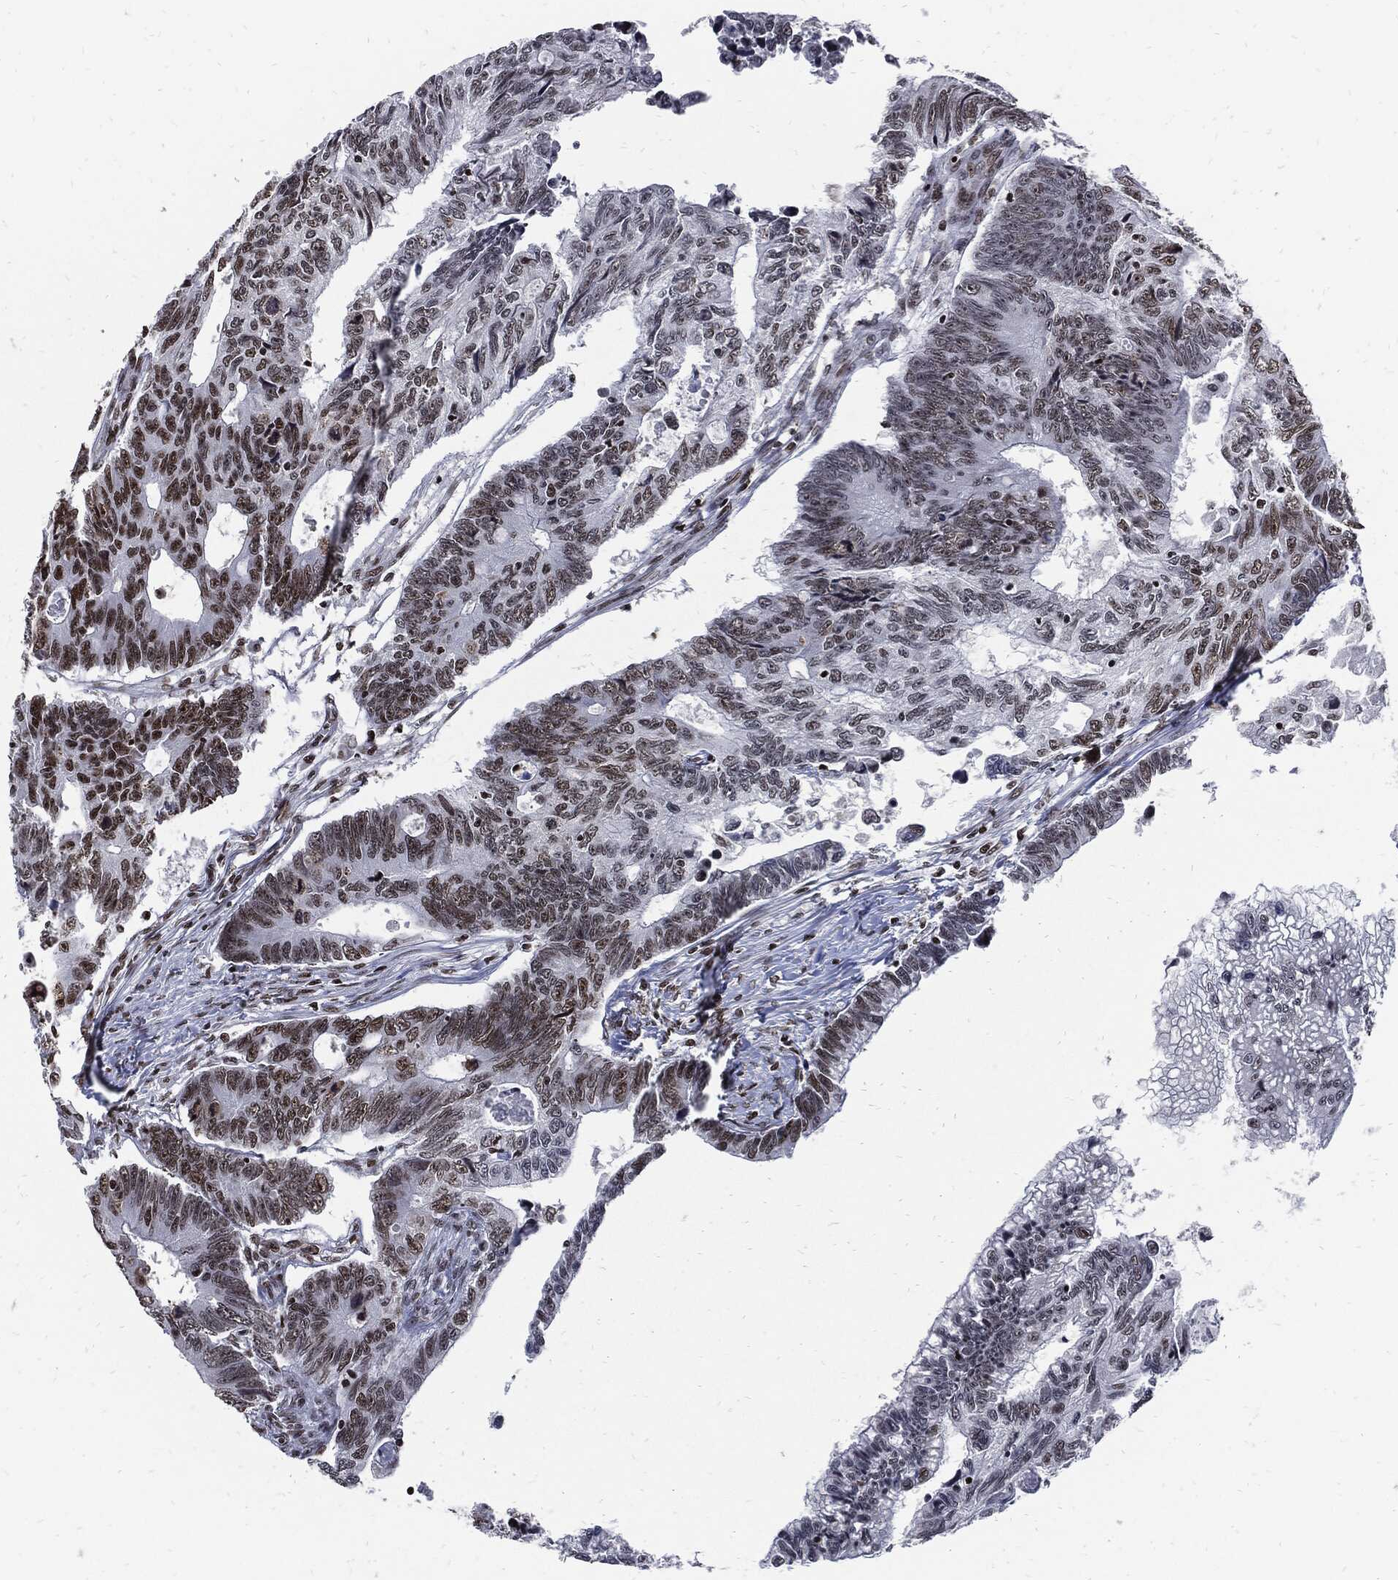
{"staining": {"intensity": "strong", "quantity": "25%-75%", "location": "nuclear"}, "tissue": "colorectal cancer", "cell_type": "Tumor cells", "image_type": "cancer", "snomed": [{"axis": "morphology", "description": "Adenocarcinoma, NOS"}, {"axis": "topography", "description": "Colon"}], "caption": "This is an image of immunohistochemistry (IHC) staining of adenocarcinoma (colorectal), which shows strong positivity in the nuclear of tumor cells.", "gene": "TERF2", "patient": {"sex": "female", "age": 77}}